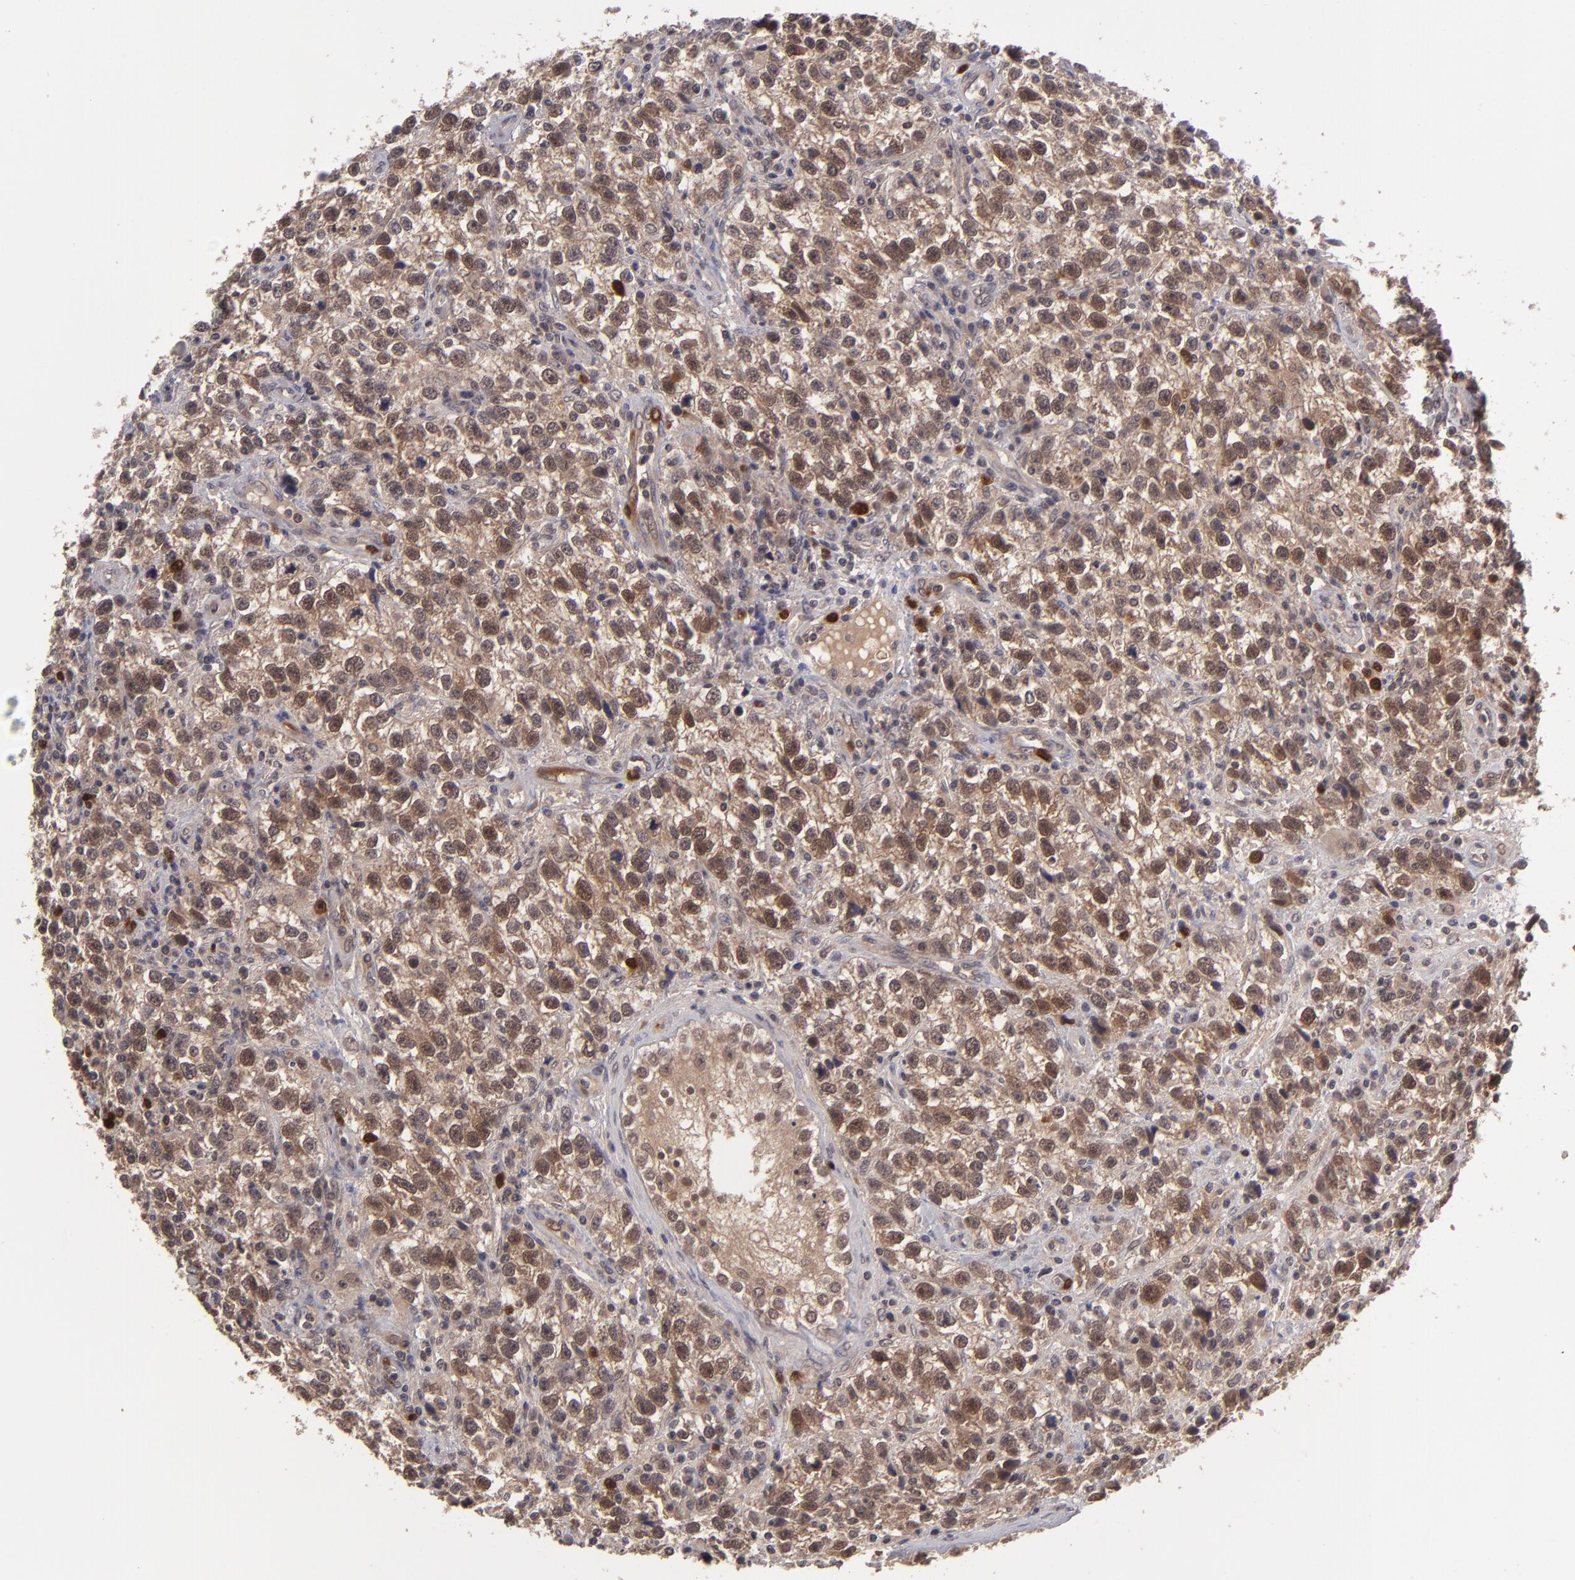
{"staining": {"intensity": "moderate", "quantity": ">75%", "location": "cytoplasmic/membranous,nuclear"}, "tissue": "testis cancer", "cell_type": "Tumor cells", "image_type": "cancer", "snomed": [{"axis": "morphology", "description": "Seminoma, NOS"}, {"axis": "topography", "description": "Testis"}], "caption": "Seminoma (testis) was stained to show a protein in brown. There is medium levels of moderate cytoplasmic/membranous and nuclear expression in about >75% of tumor cells.", "gene": "TYMS", "patient": {"sex": "male", "age": 38}}